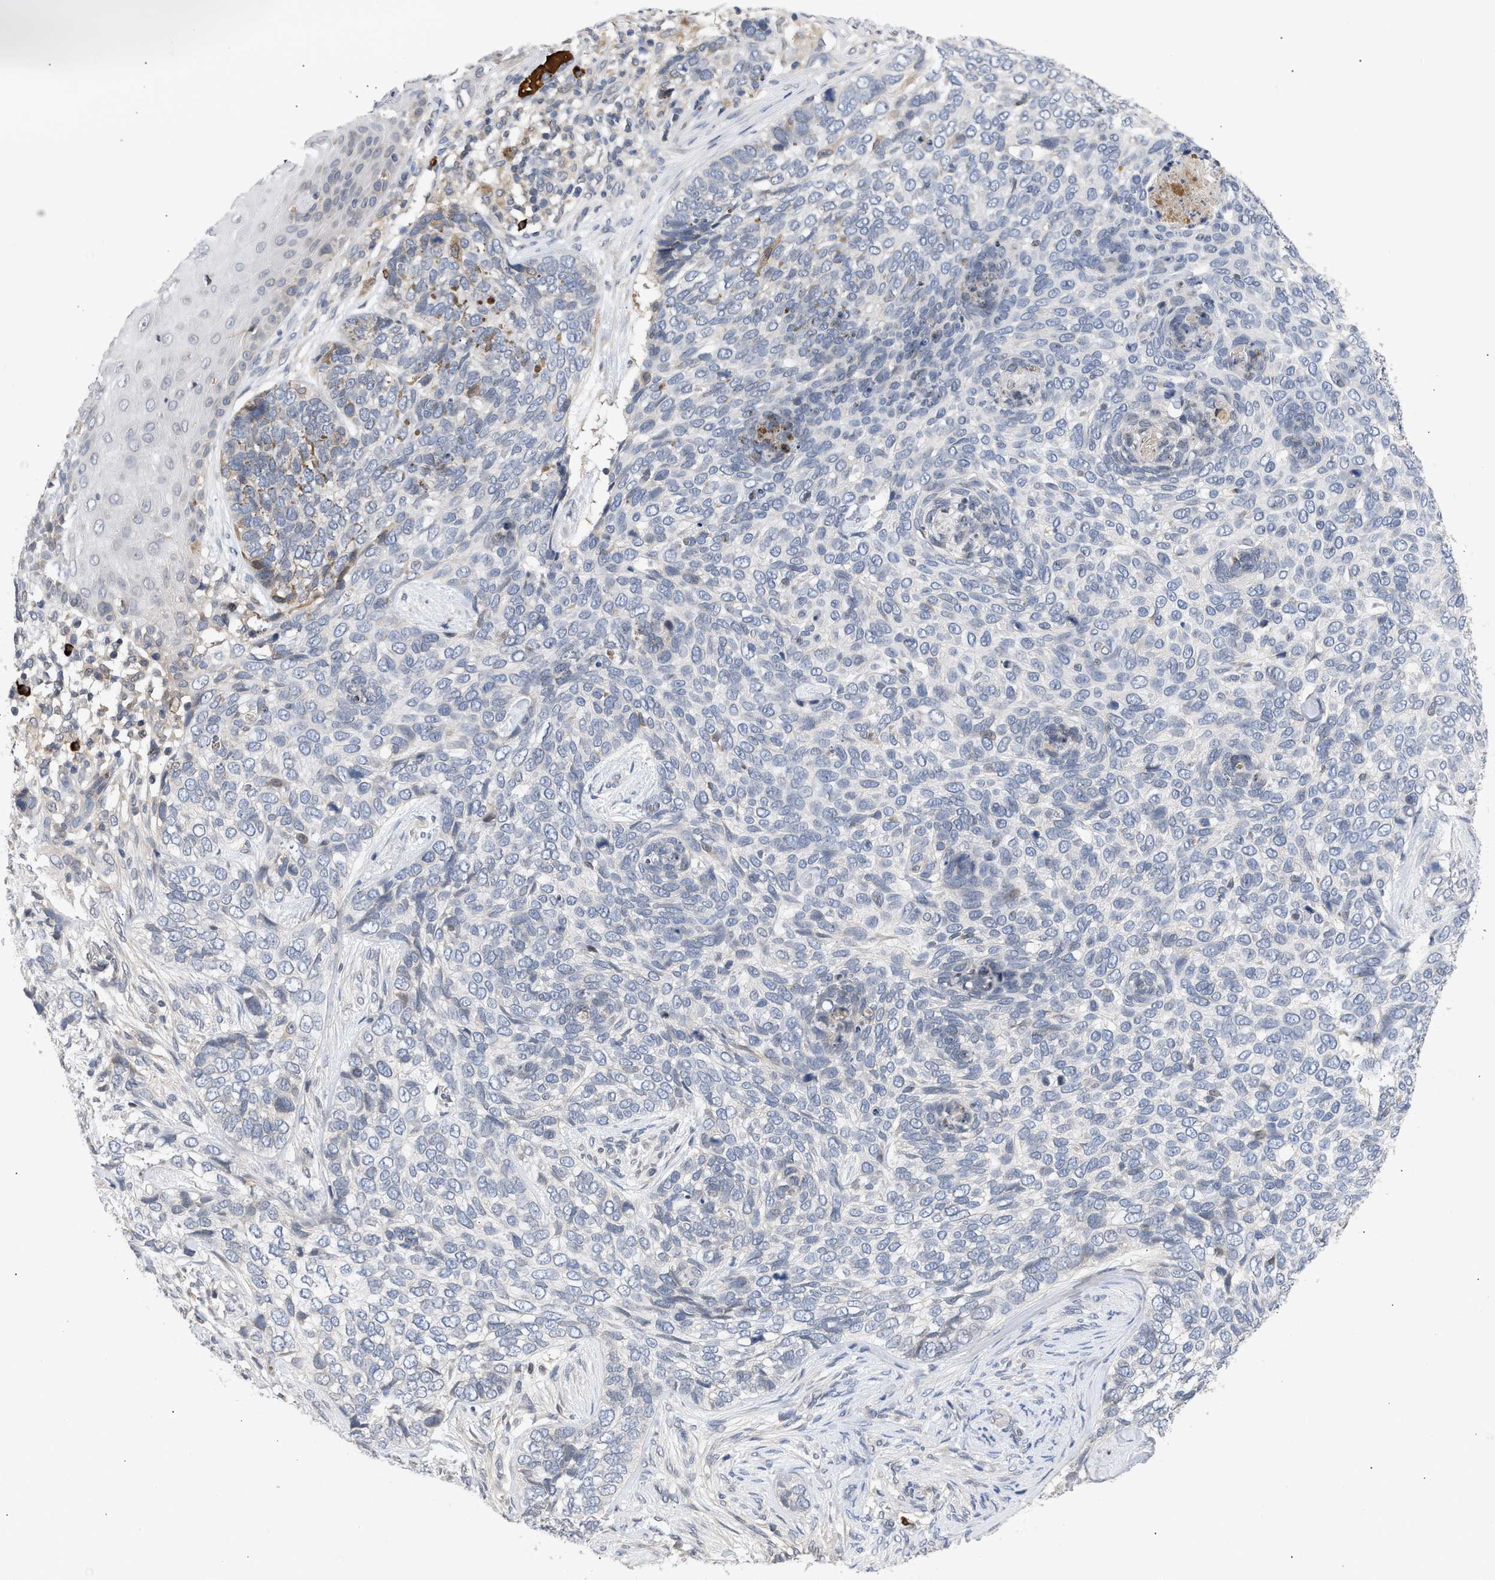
{"staining": {"intensity": "negative", "quantity": "none", "location": "none"}, "tissue": "skin cancer", "cell_type": "Tumor cells", "image_type": "cancer", "snomed": [{"axis": "morphology", "description": "Basal cell carcinoma"}, {"axis": "topography", "description": "Skin"}], "caption": "Immunohistochemistry of human basal cell carcinoma (skin) reveals no staining in tumor cells.", "gene": "NUP62", "patient": {"sex": "female", "age": 64}}